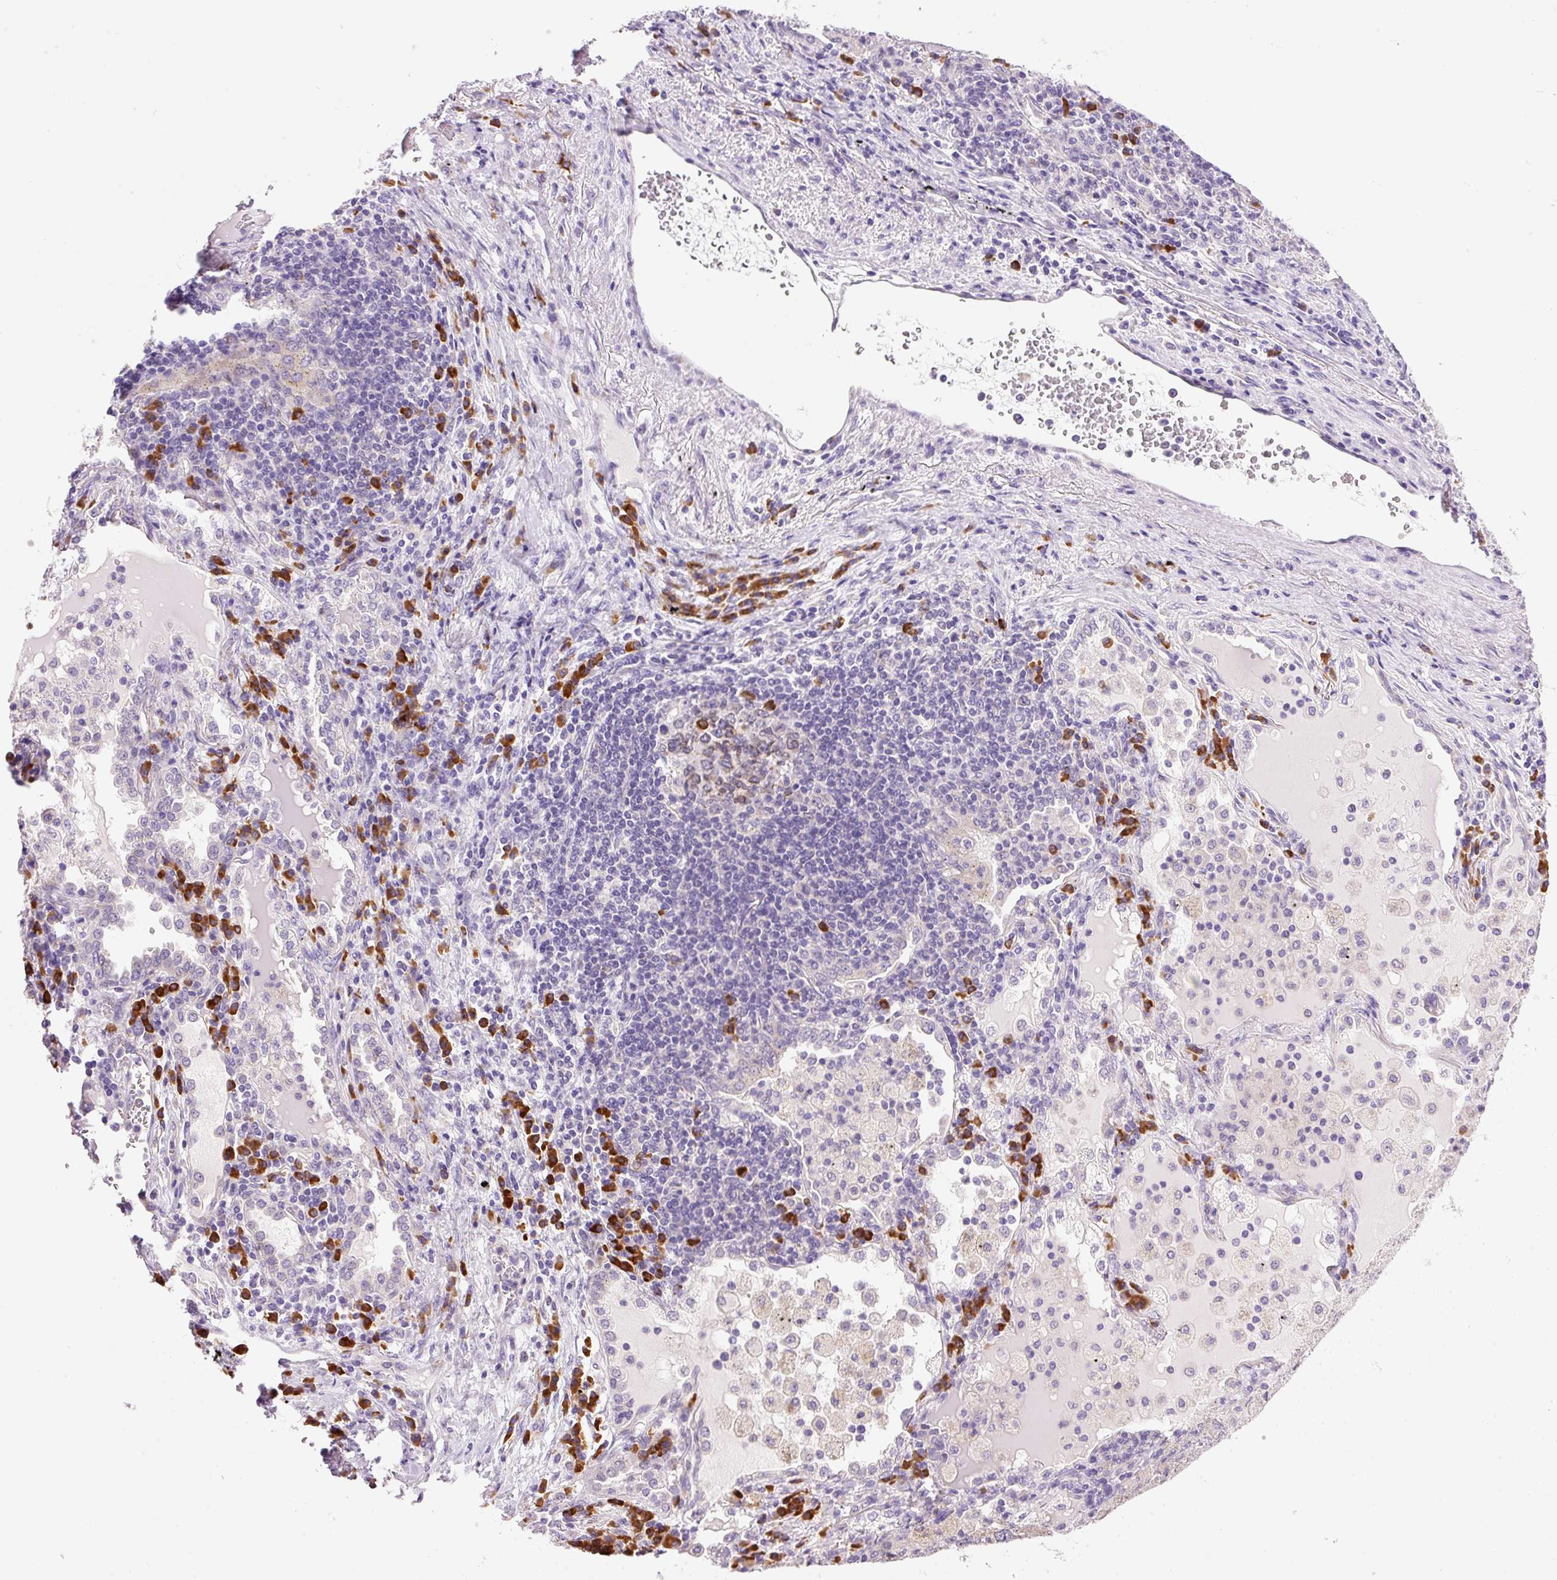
{"staining": {"intensity": "weak", "quantity": "<25%", "location": "cytoplasmic/membranous"}, "tissue": "lung cancer", "cell_type": "Tumor cells", "image_type": "cancer", "snomed": [{"axis": "morphology", "description": "Adenocarcinoma, NOS"}, {"axis": "topography", "description": "Lung"}], "caption": "Tumor cells are negative for protein expression in human adenocarcinoma (lung).", "gene": "PNPLA5", "patient": {"sex": "female", "age": 57}}